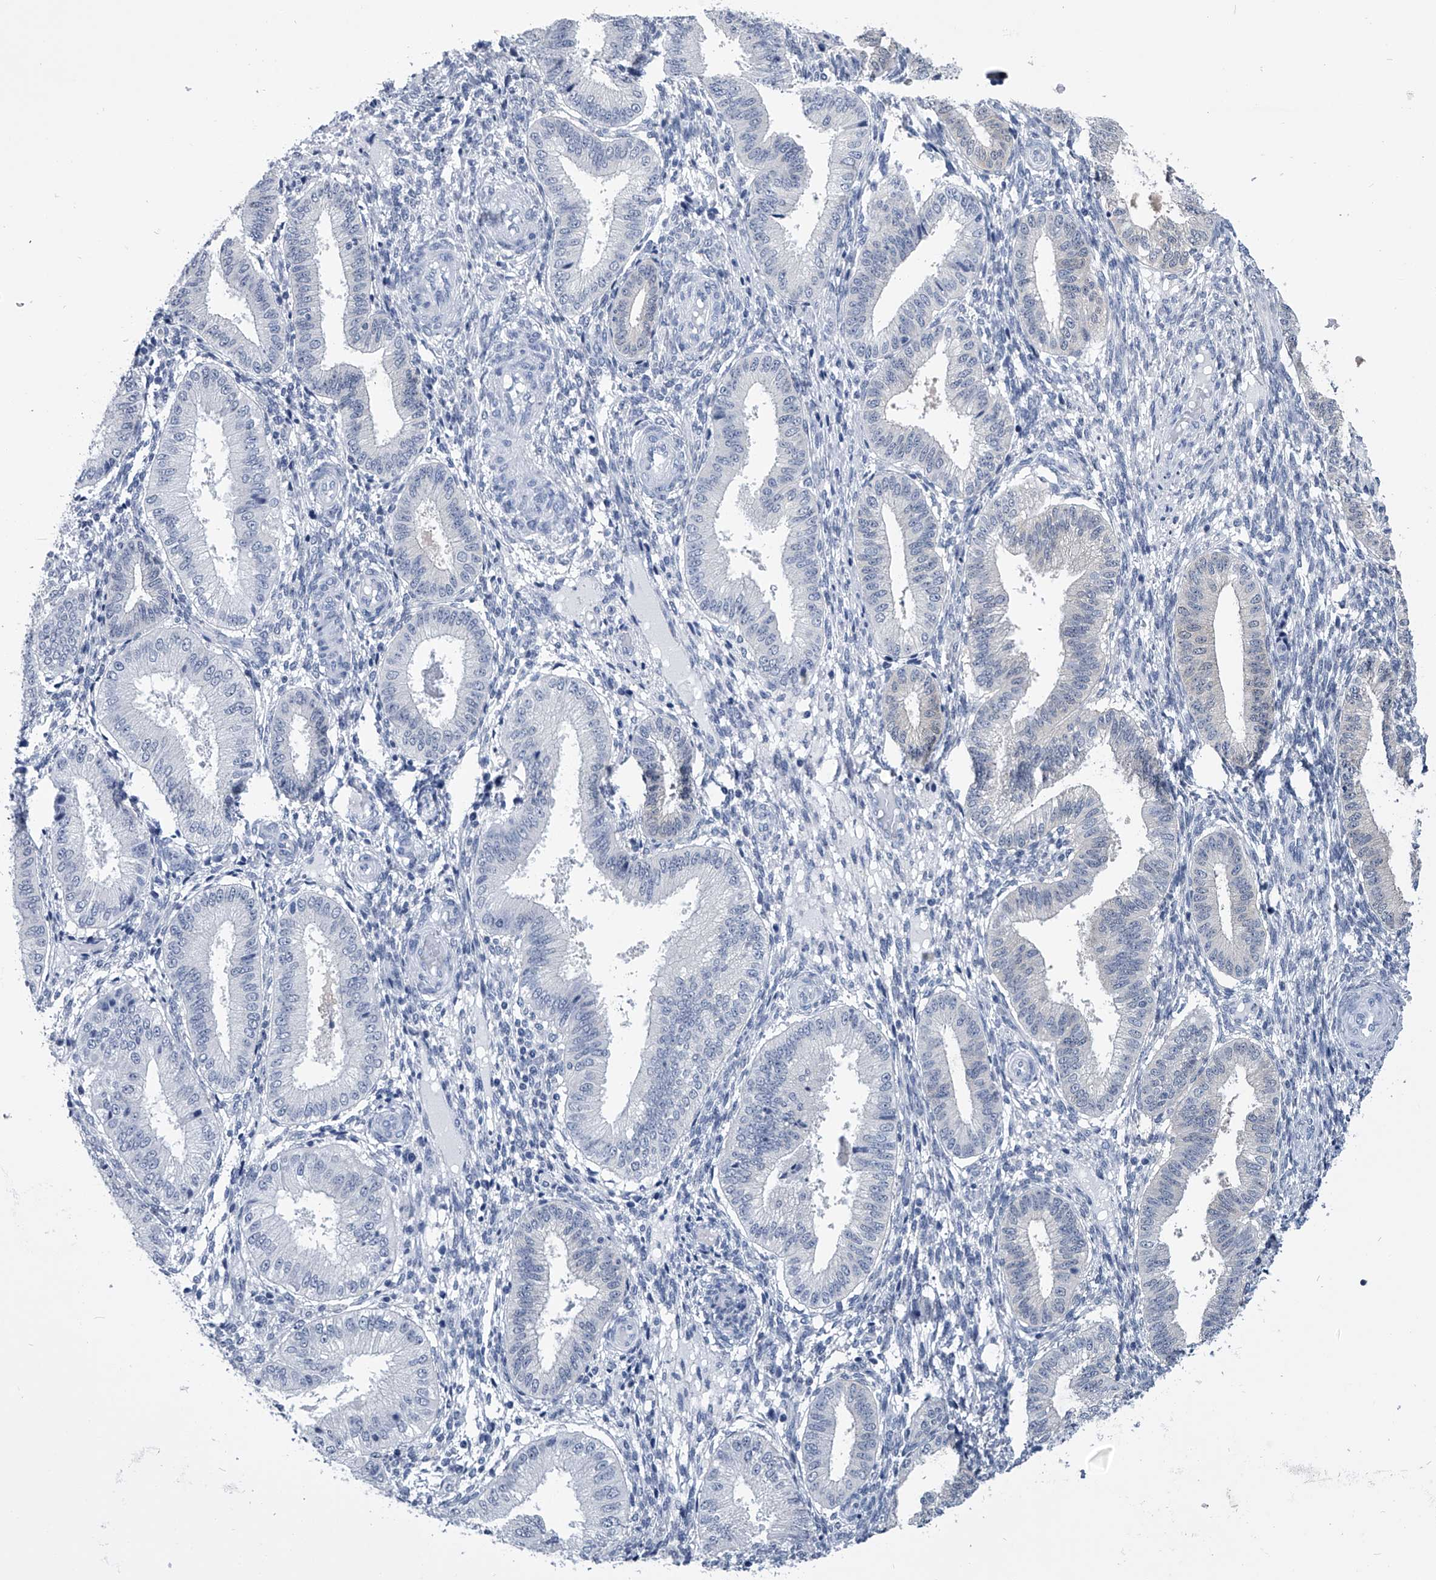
{"staining": {"intensity": "negative", "quantity": "none", "location": "none"}, "tissue": "endometrium", "cell_type": "Cells in endometrial stroma", "image_type": "normal", "snomed": [{"axis": "morphology", "description": "Normal tissue, NOS"}, {"axis": "topography", "description": "Endometrium"}], "caption": "This is an immunohistochemistry (IHC) histopathology image of unremarkable endometrium. There is no expression in cells in endometrial stroma.", "gene": "PDXK", "patient": {"sex": "female", "age": 39}}